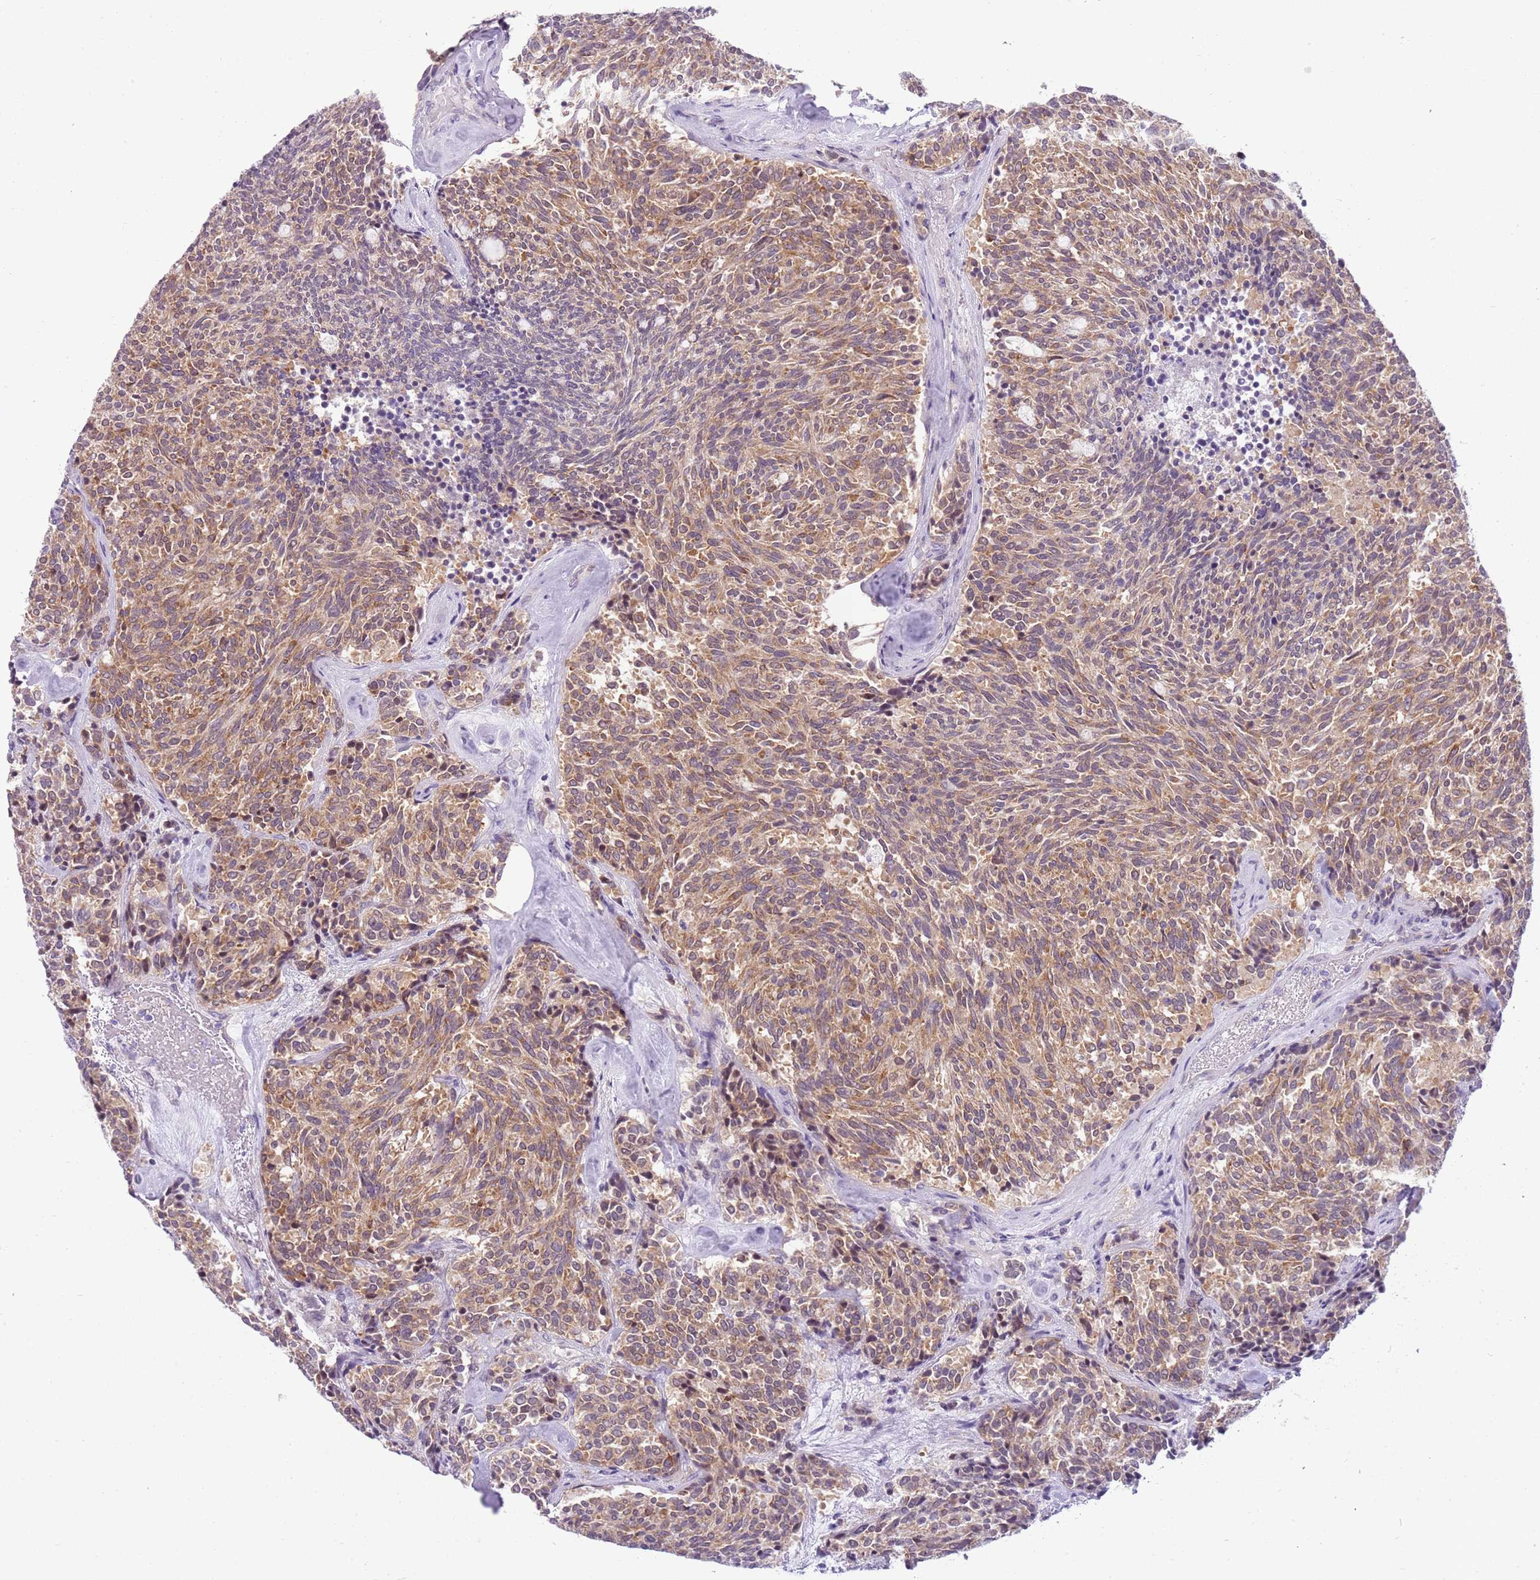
{"staining": {"intensity": "moderate", "quantity": ">75%", "location": "cytoplasmic/membranous"}, "tissue": "carcinoid", "cell_type": "Tumor cells", "image_type": "cancer", "snomed": [{"axis": "morphology", "description": "Carcinoid, malignant, NOS"}, {"axis": "topography", "description": "Pancreas"}], "caption": "A brown stain highlights moderate cytoplasmic/membranous positivity of a protein in carcinoid tumor cells.", "gene": "FAM120C", "patient": {"sex": "female", "age": 54}}